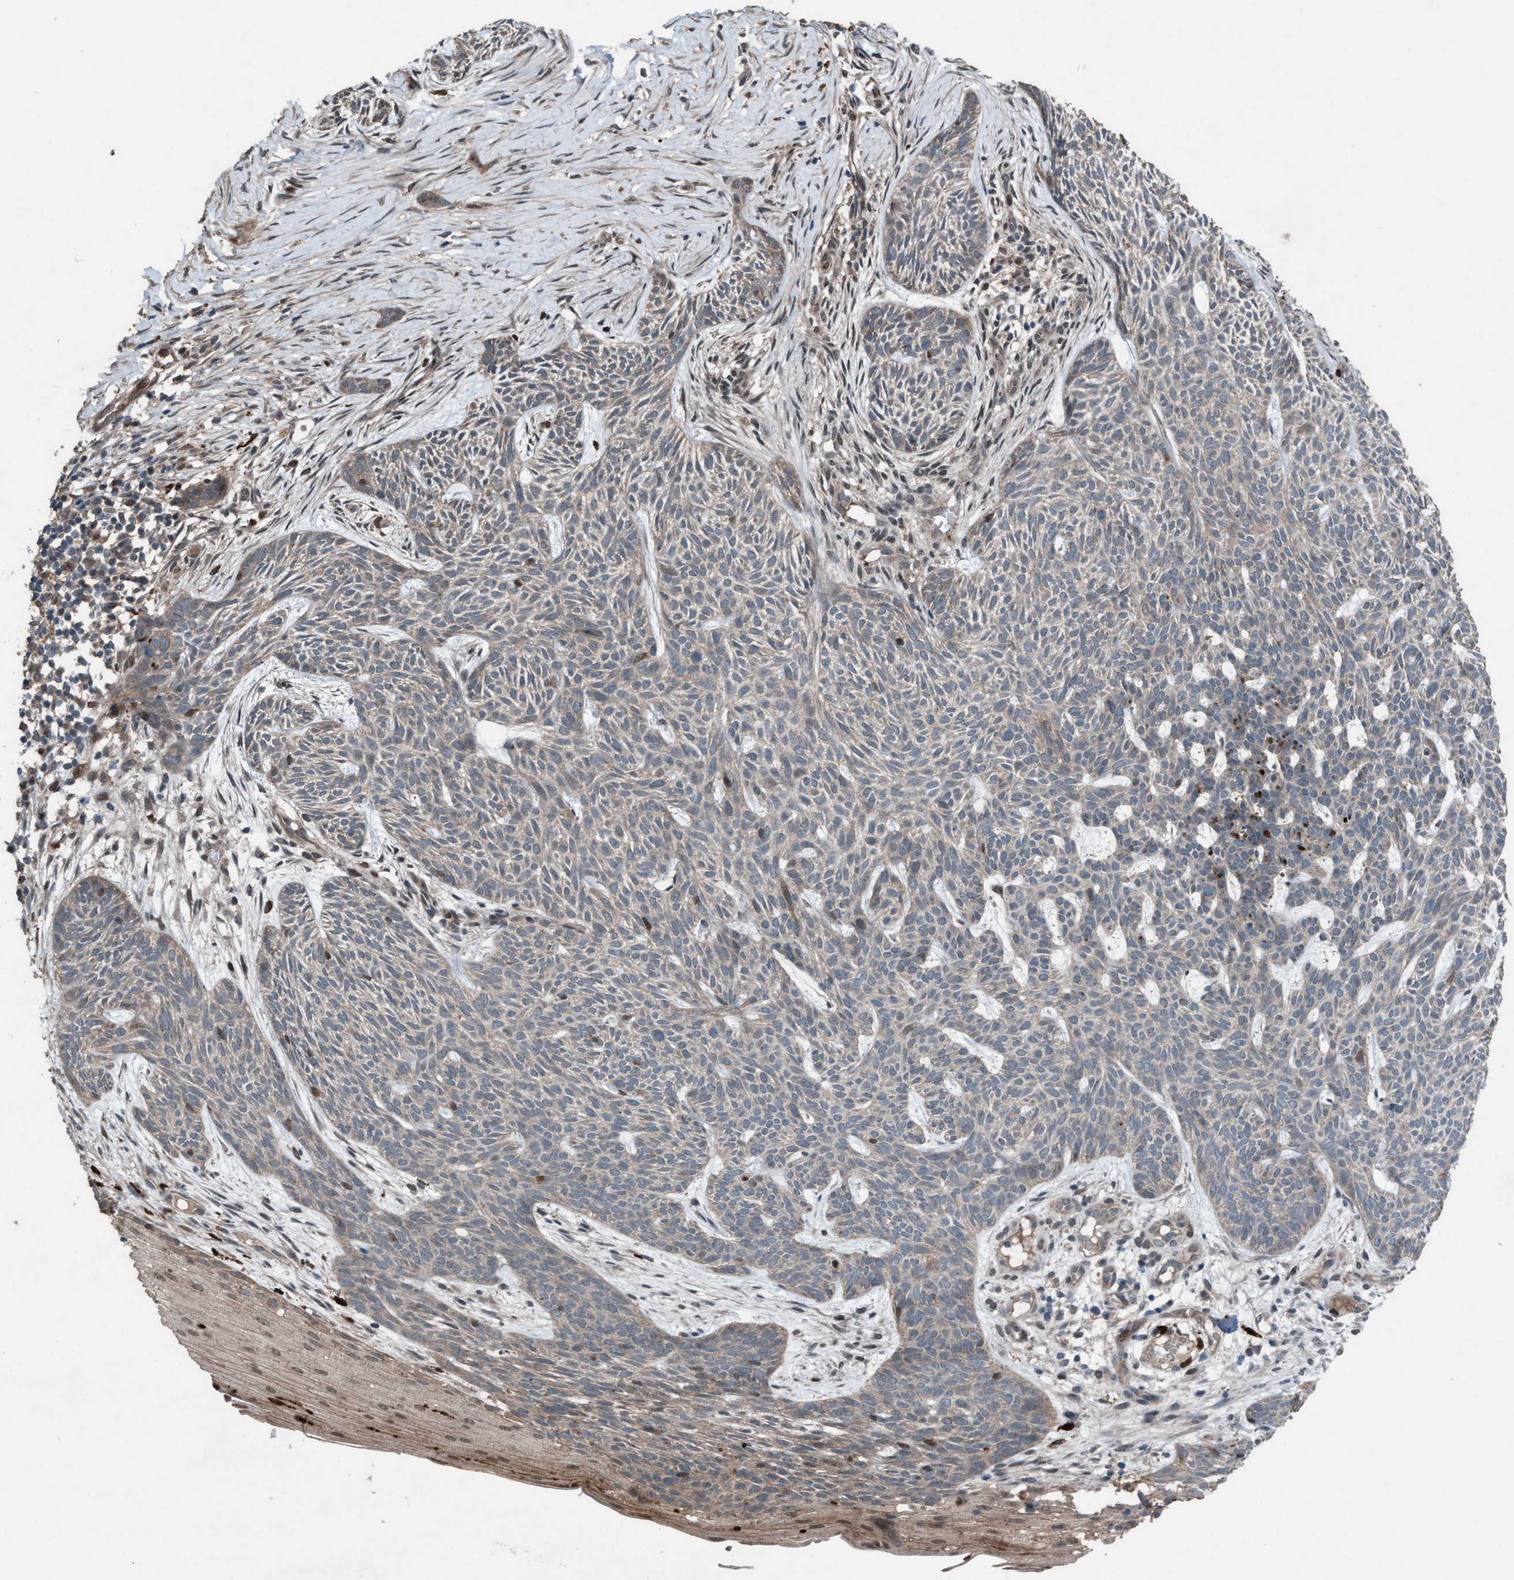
{"staining": {"intensity": "weak", "quantity": "25%-75%", "location": "cytoplasmic/membranous"}, "tissue": "skin cancer", "cell_type": "Tumor cells", "image_type": "cancer", "snomed": [{"axis": "morphology", "description": "Basal cell carcinoma"}, {"axis": "topography", "description": "Skin"}], "caption": "Immunohistochemistry of human basal cell carcinoma (skin) exhibits low levels of weak cytoplasmic/membranous expression in about 25%-75% of tumor cells. (DAB (3,3'-diaminobenzidine) IHC with brightfield microscopy, high magnification).", "gene": "PLXNB2", "patient": {"sex": "female", "age": 59}}